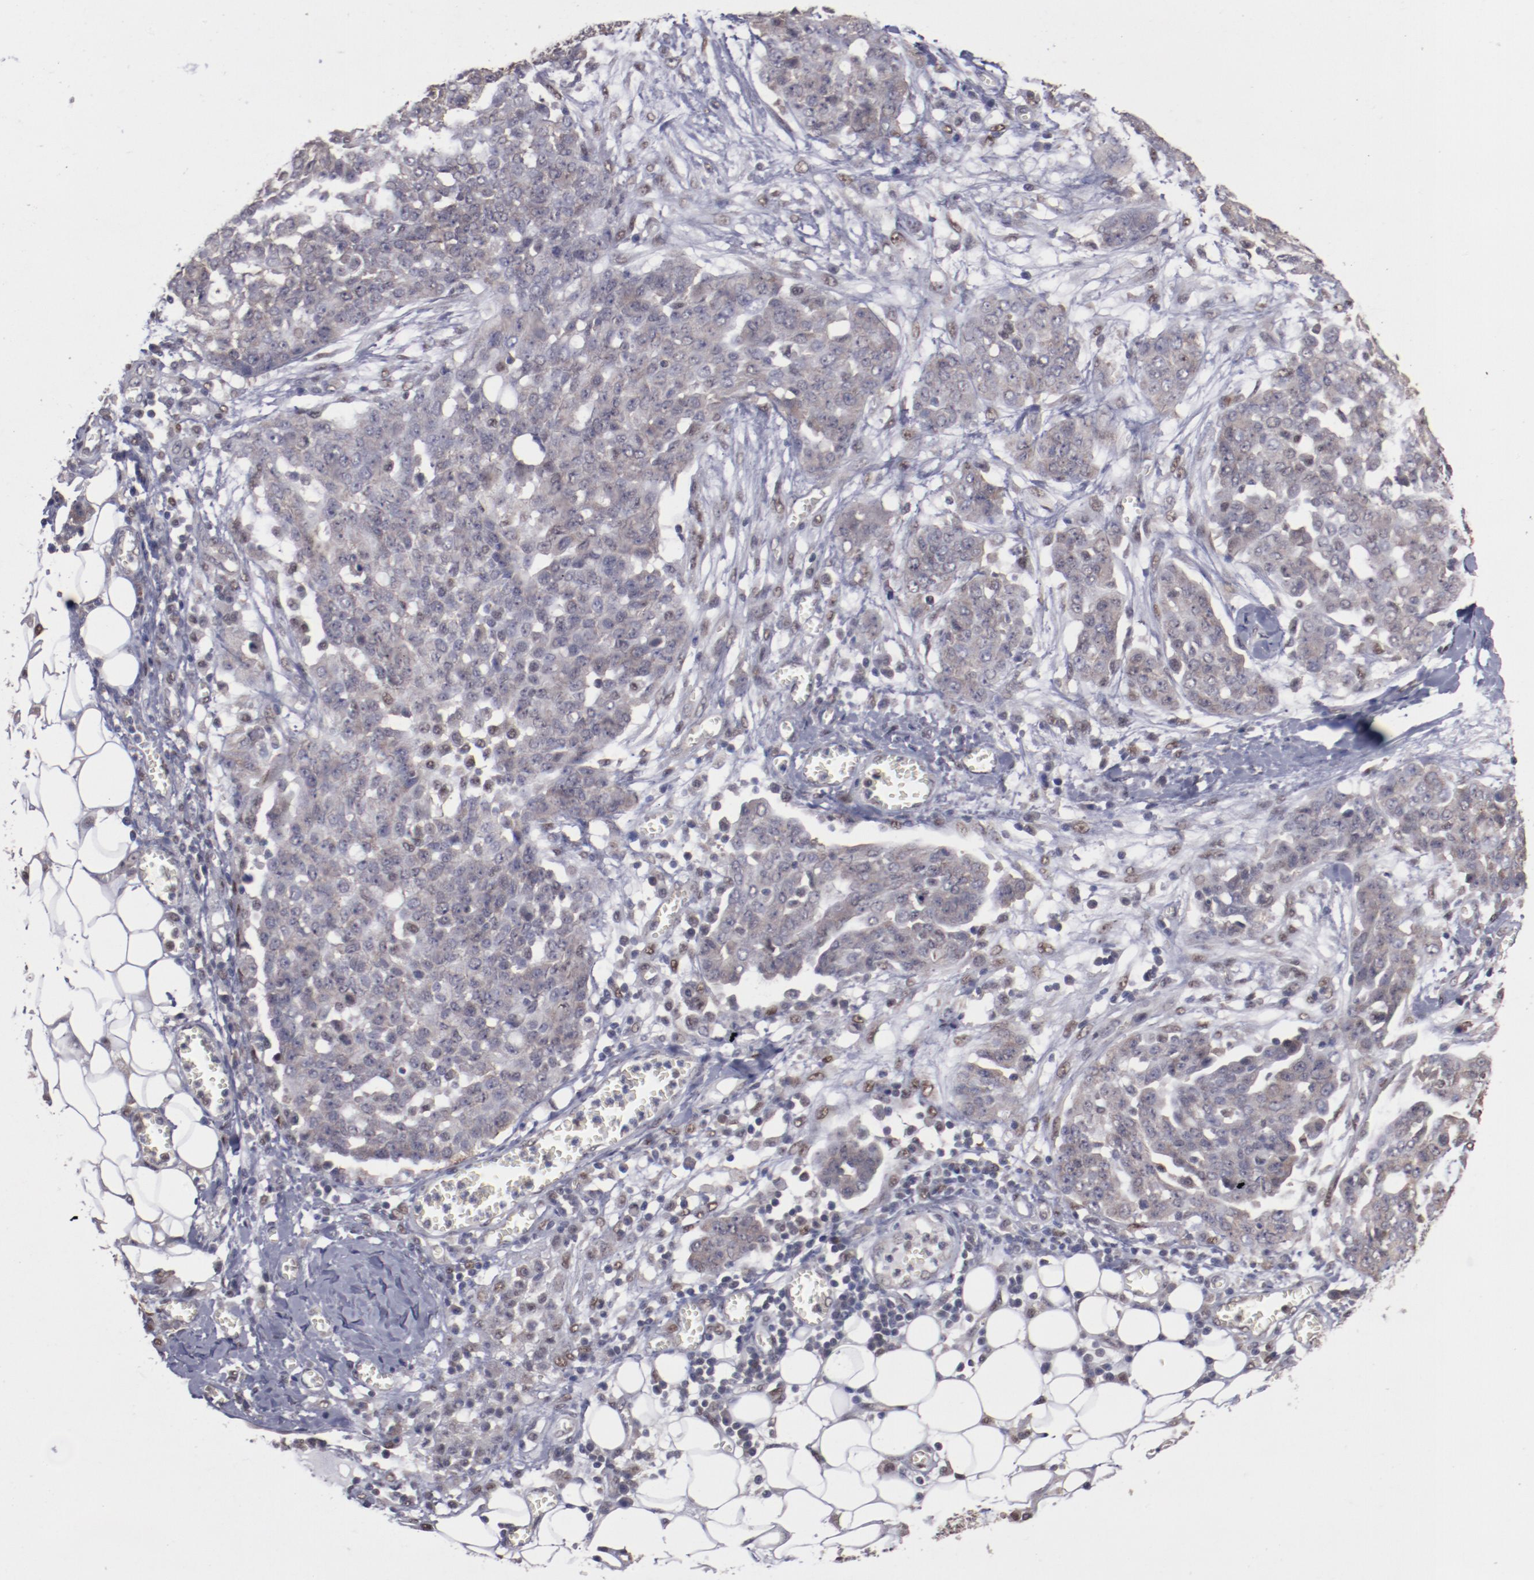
{"staining": {"intensity": "weak", "quantity": "25%-75%", "location": "cytoplasmic/membranous"}, "tissue": "ovarian cancer", "cell_type": "Tumor cells", "image_type": "cancer", "snomed": [{"axis": "morphology", "description": "Cystadenocarcinoma, serous, NOS"}, {"axis": "topography", "description": "Soft tissue"}, {"axis": "topography", "description": "Ovary"}], "caption": "A histopathology image of human ovarian cancer stained for a protein reveals weak cytoplasmic/membranous brown staining in tumor cells.", "gene": "ARNT", "patient": {"sex": "female", "age": 57}}